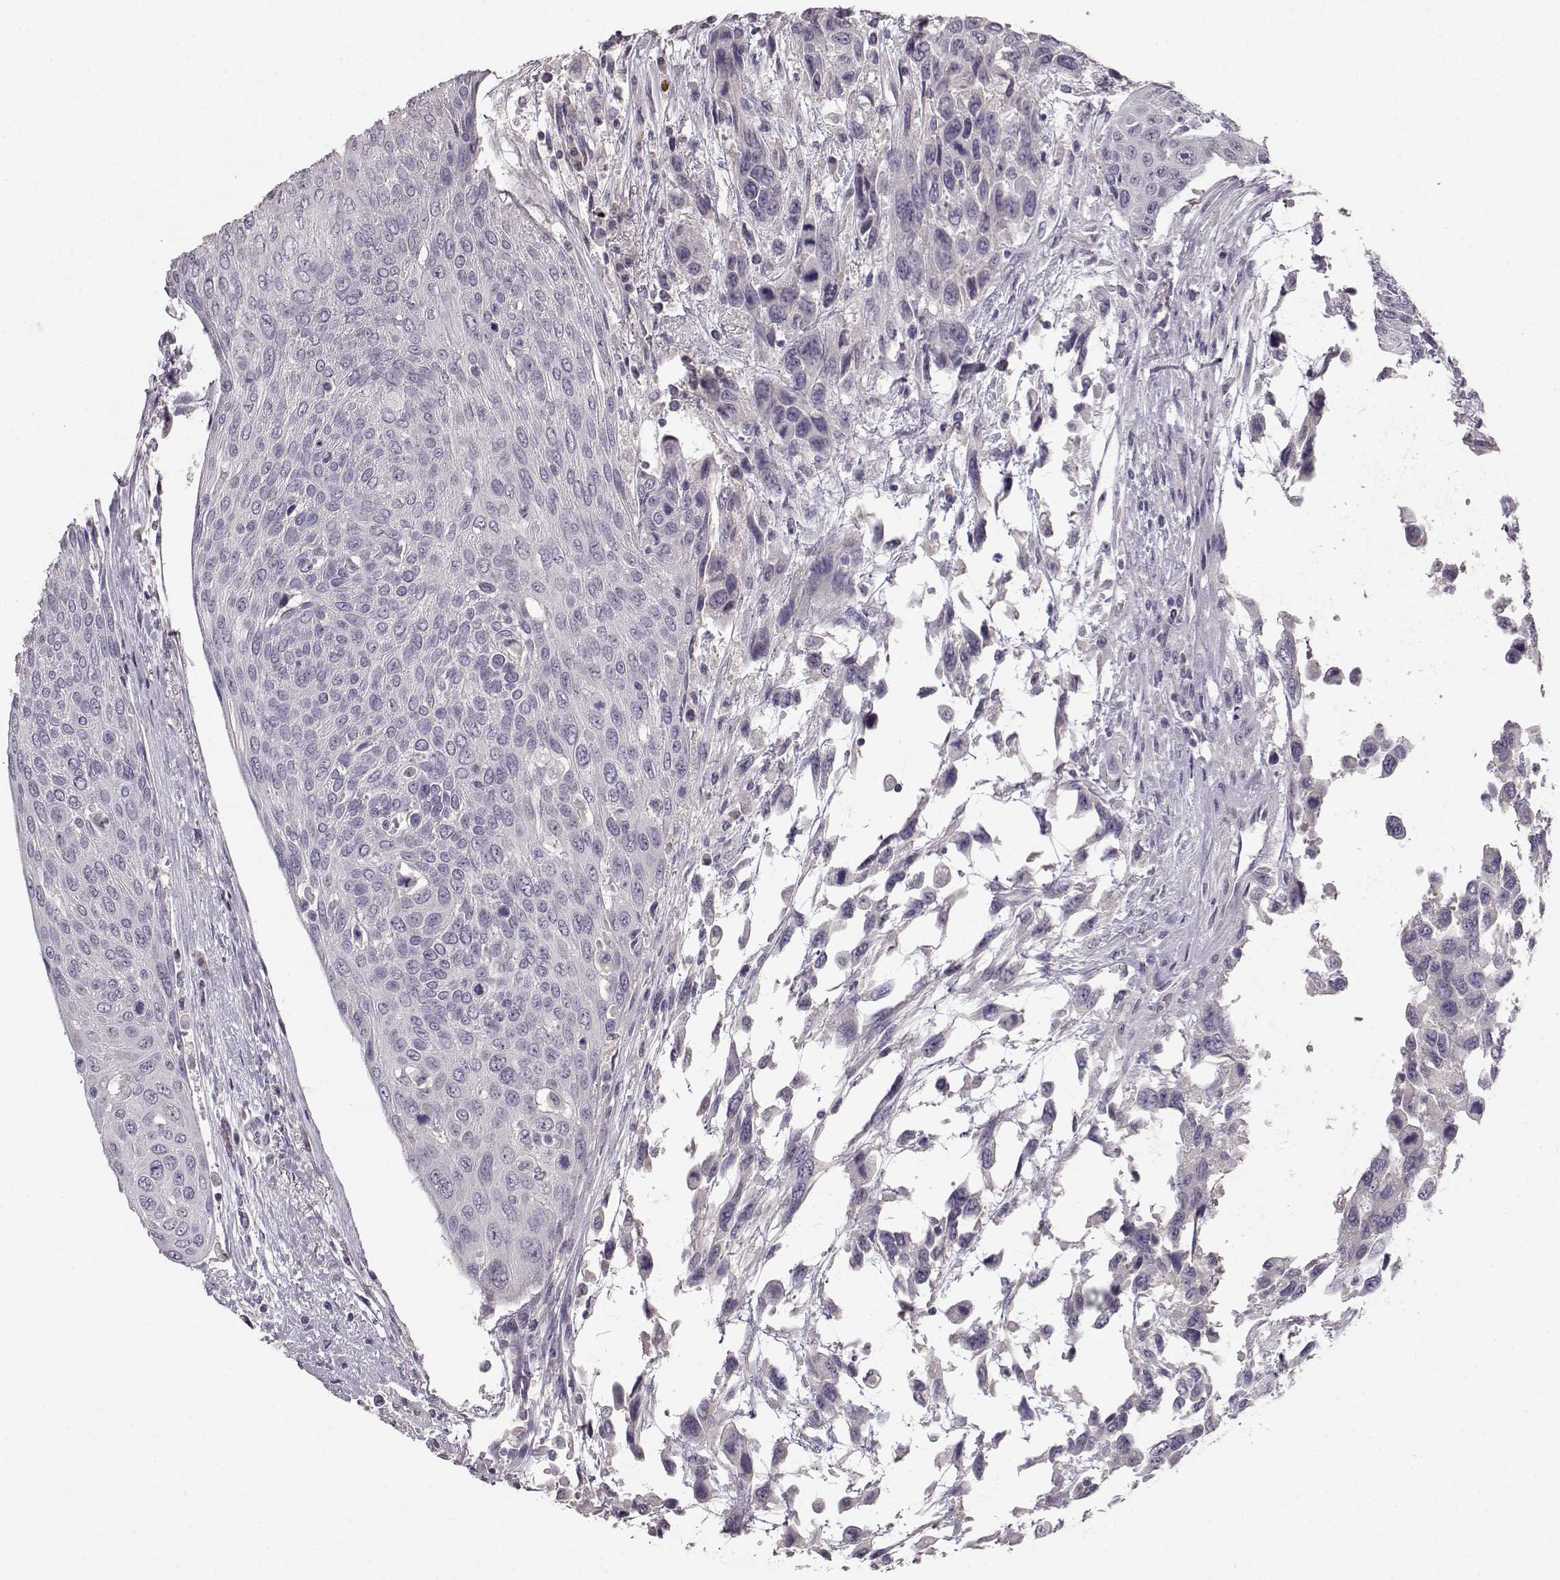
{"staining": {"intensity": "negative", "quantity": "none", "location": "none"}, "tissue": "urothelial cancer", "cell_type": "Tumor cells", "image_type": "cancer", "snomed": [{"axis": "morphology", "description": "Urothelial carcinoma, High grade"}, {"axis": "topography", "description": "Urinary bladder"}], "caption": "High magnification brightfield microscopy of high-grade urothelial carcinoma stained with DAB (3,3'-diaminobenzidine) (brown) and counterstained with hematoxylin (blue): tumor cells show no significant staining.", "gene": "BFSP2", "patient": {"sex": "female", "age": 70}}